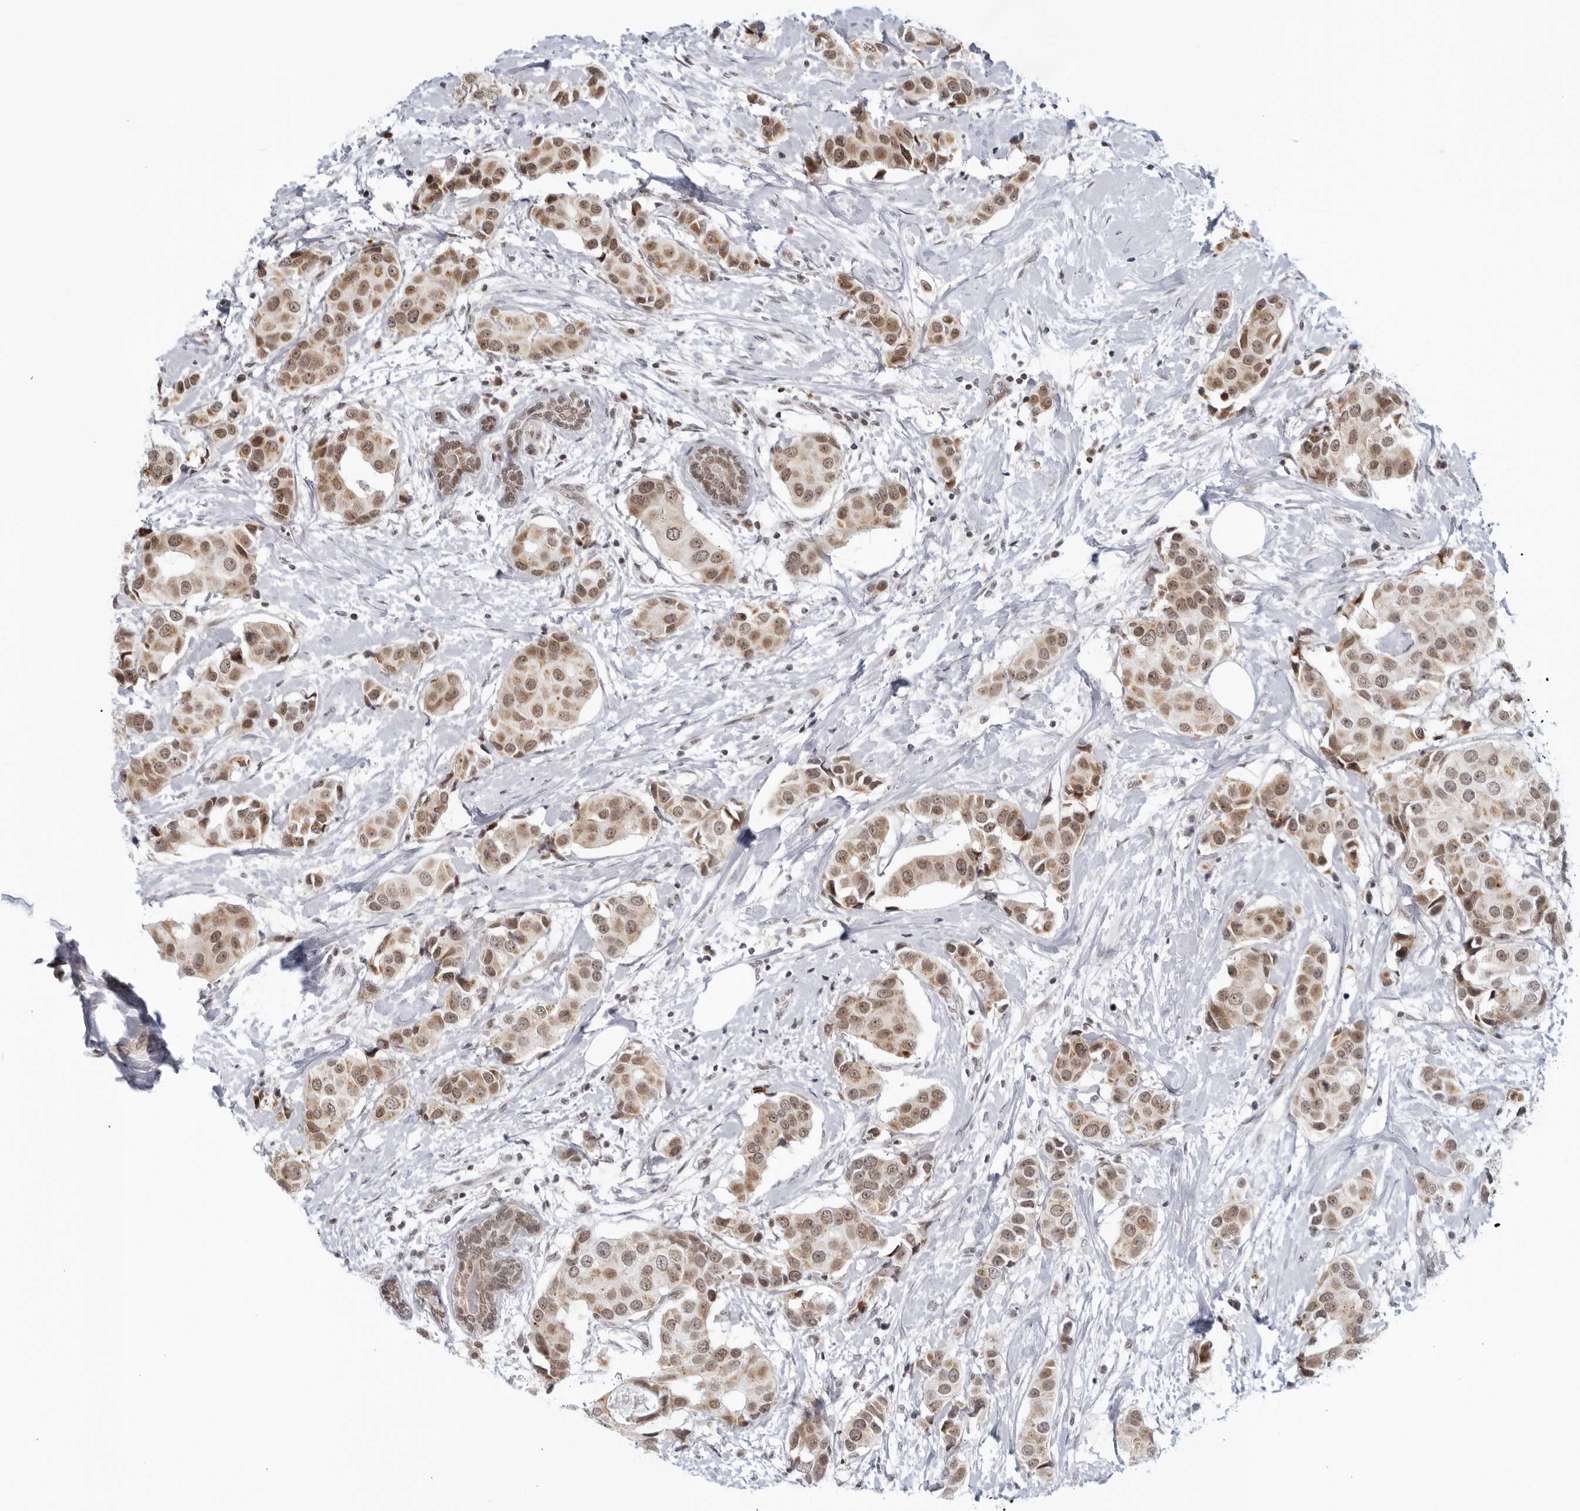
{"staining": {"intensity": "moderate", "quantity": ">75%", "location": "cytoplasmic/membranous,nuclear"}, "tissue": "breast cancer", "cell_type": "Tumor cells", "image_type": "cancer", "snomed": [{"axis": "morphology", "description": "Normal tissue, NOS"}, {"axis": "morphology", "description": "Duct carcinoma"}, {"axis": "topography", "description": "Breast"}], "caption": "Immunohistochemical staining of breast infiltrating ductal carcinoma displays medium levels of moderate cytoplasmic/membranous and nuclear positivity in about >75% of tumor cells. (Brightfield microscopy of DAB IHC at high magnification).", "gene": "RAB11FIP3", "patient": {"sex": "female", "age": 39}}